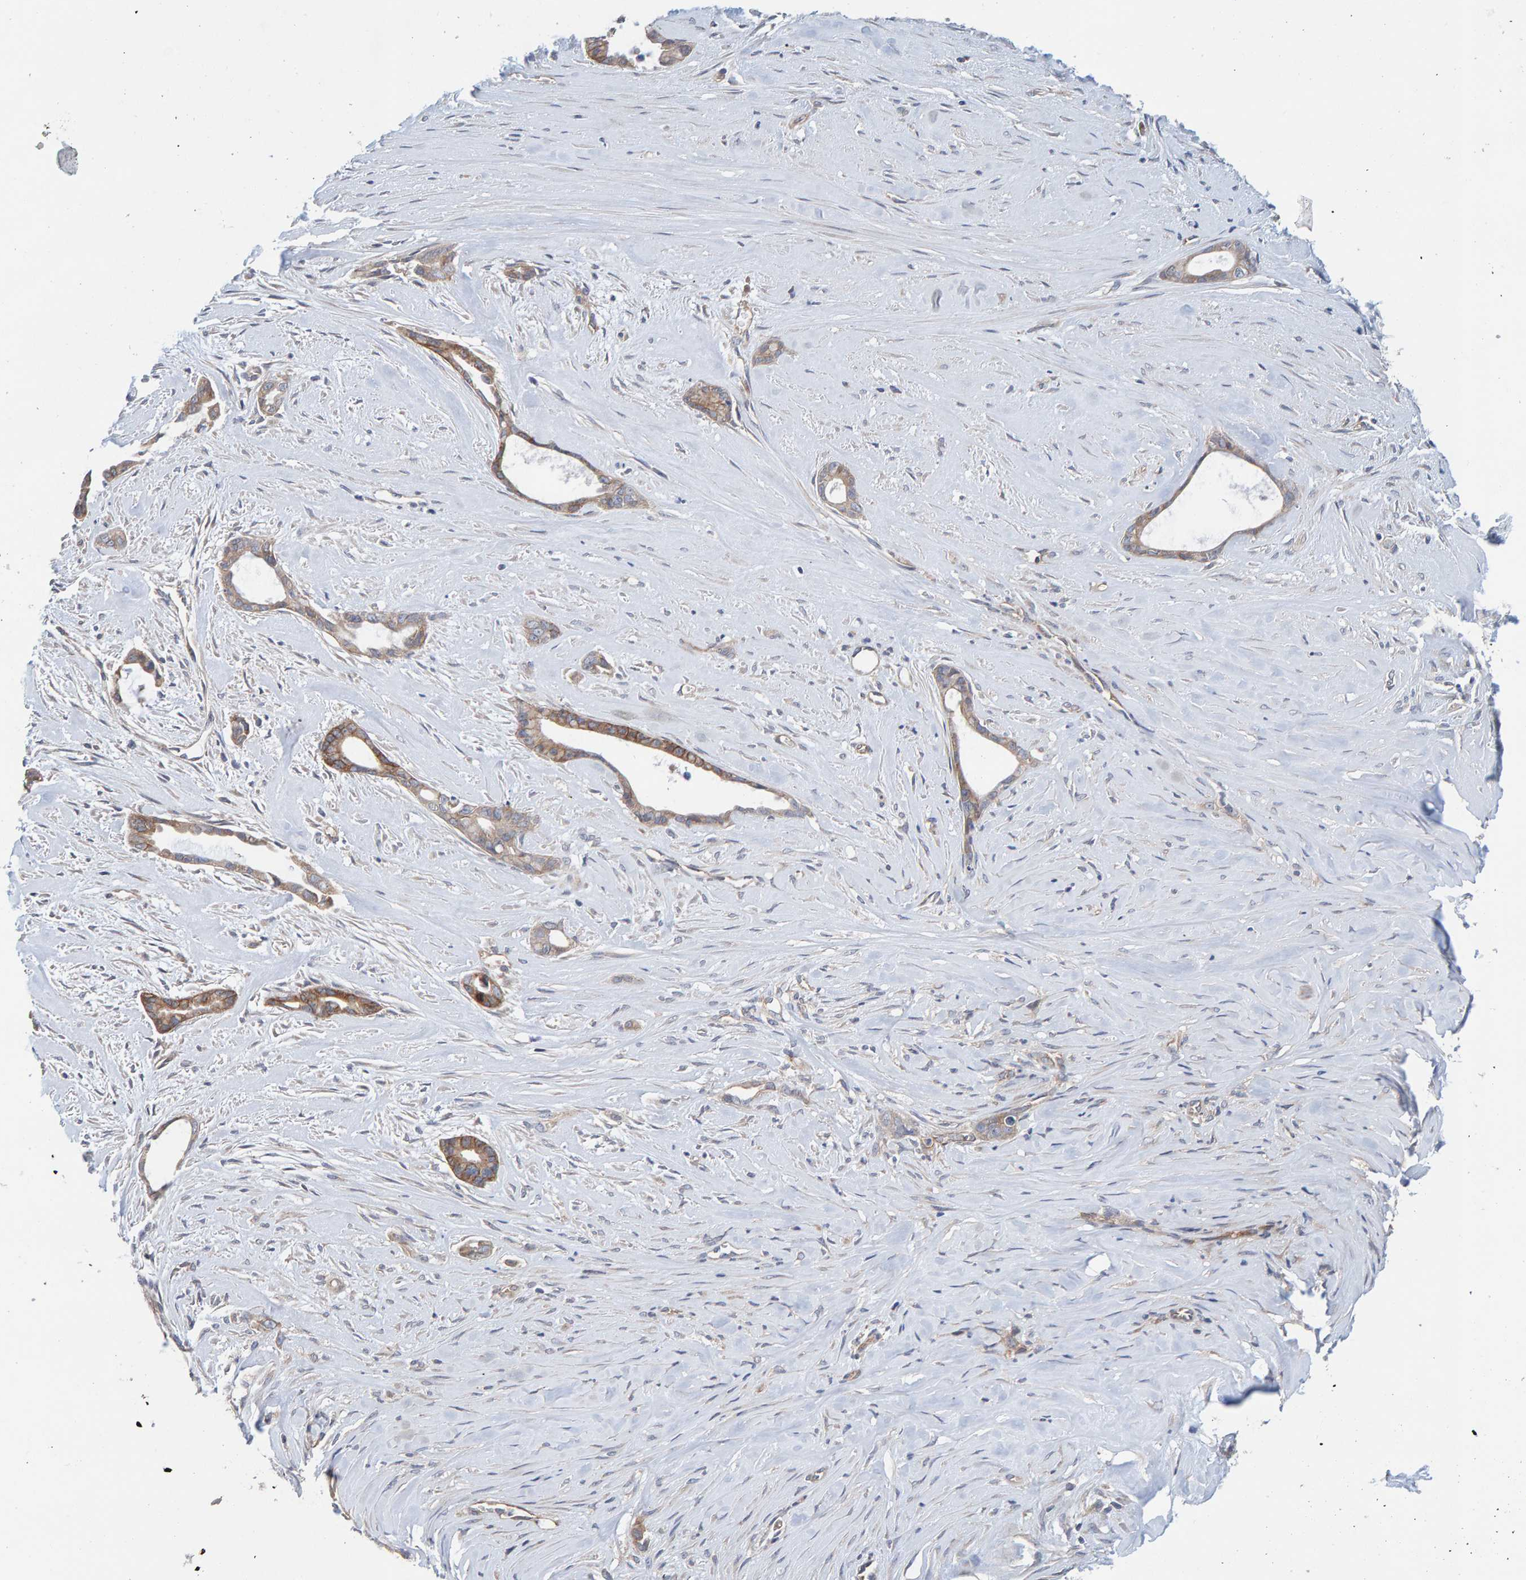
{"staining": {"intensity": "moderate", "quantity": ">75%", "location": "cytoplasmic/membranous"}, "tissue": "liver cancer", "cell_type": "Tumor cells", "image_type": "cancer", "snomed": [{"axis": "morphology", "description": "Cholangiocarcinoma"}, {"axis": "topography", "description": "Liver"}], "caption": "Immunohistochemistry (IHC) image of neoplastic tissue: human liver cholangiocarcinoma stained using immunohistochemistry (IHC) shows medium levels of moderate protein expression localized specifically in the cytoplasmic/membranous of tumor cells, appearing as a cytoplasmic/membranous brown color.", "gene": "RGP1", "patient": {"sex": "female", "age": 55}}